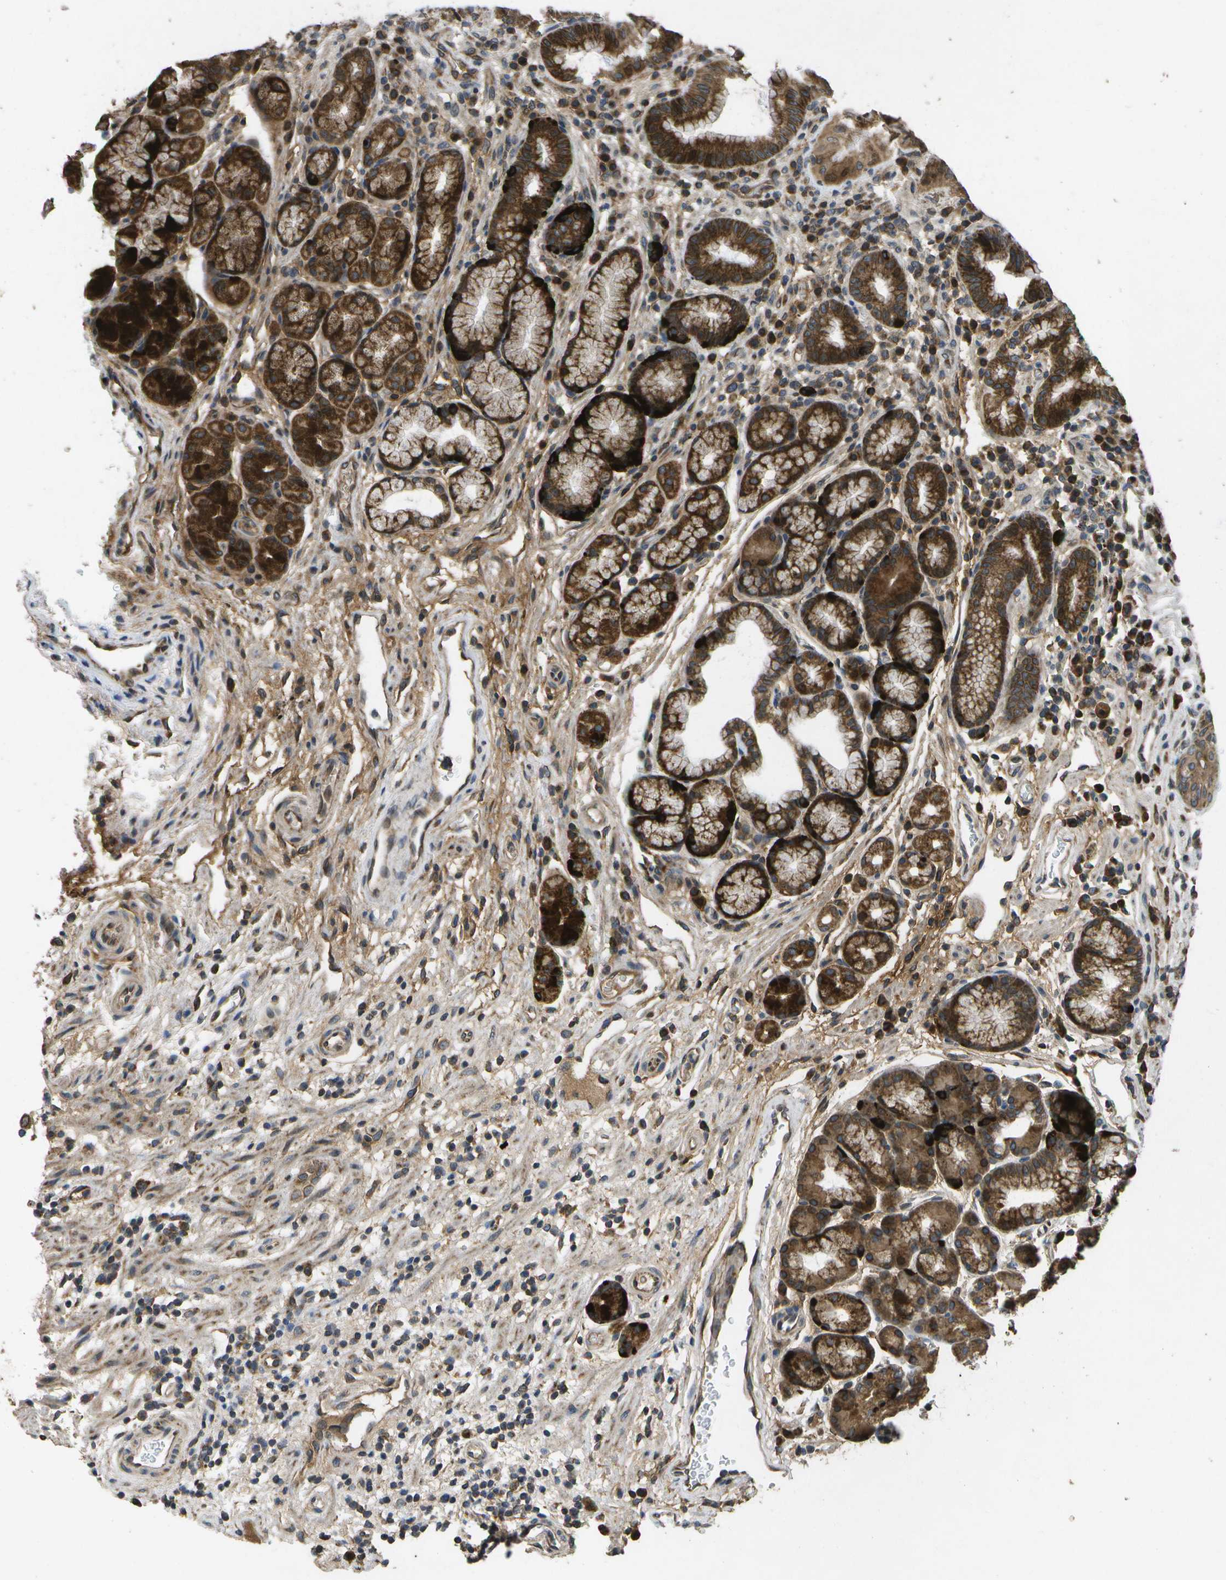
{"staining": {"intensity": "strong", "quantity": ">75%", "location": "cytoplasmic/membranous"}, "tissue": "stomach", "cell_type": "Glandular cells", "image_type": "normal", "snomed": [{"axis": "morphology", "description": "Normal tissue, NOS"}, {"axis": "morphology", "description": "Carcinoid, malignant, NOS"}, {"axis": "topography", "description": "Stomach, upper"}], "caption": "The image displays immunohistochemical staining of normal stomach. There is strong cytoplasmic/membranous staining is present in approximately >75% of glandular cells. (brown staining indicates protein expression, while blue staining denotes nuclei).", "gene": "HFE", "patient": {"sex": "male", "age": 39}}